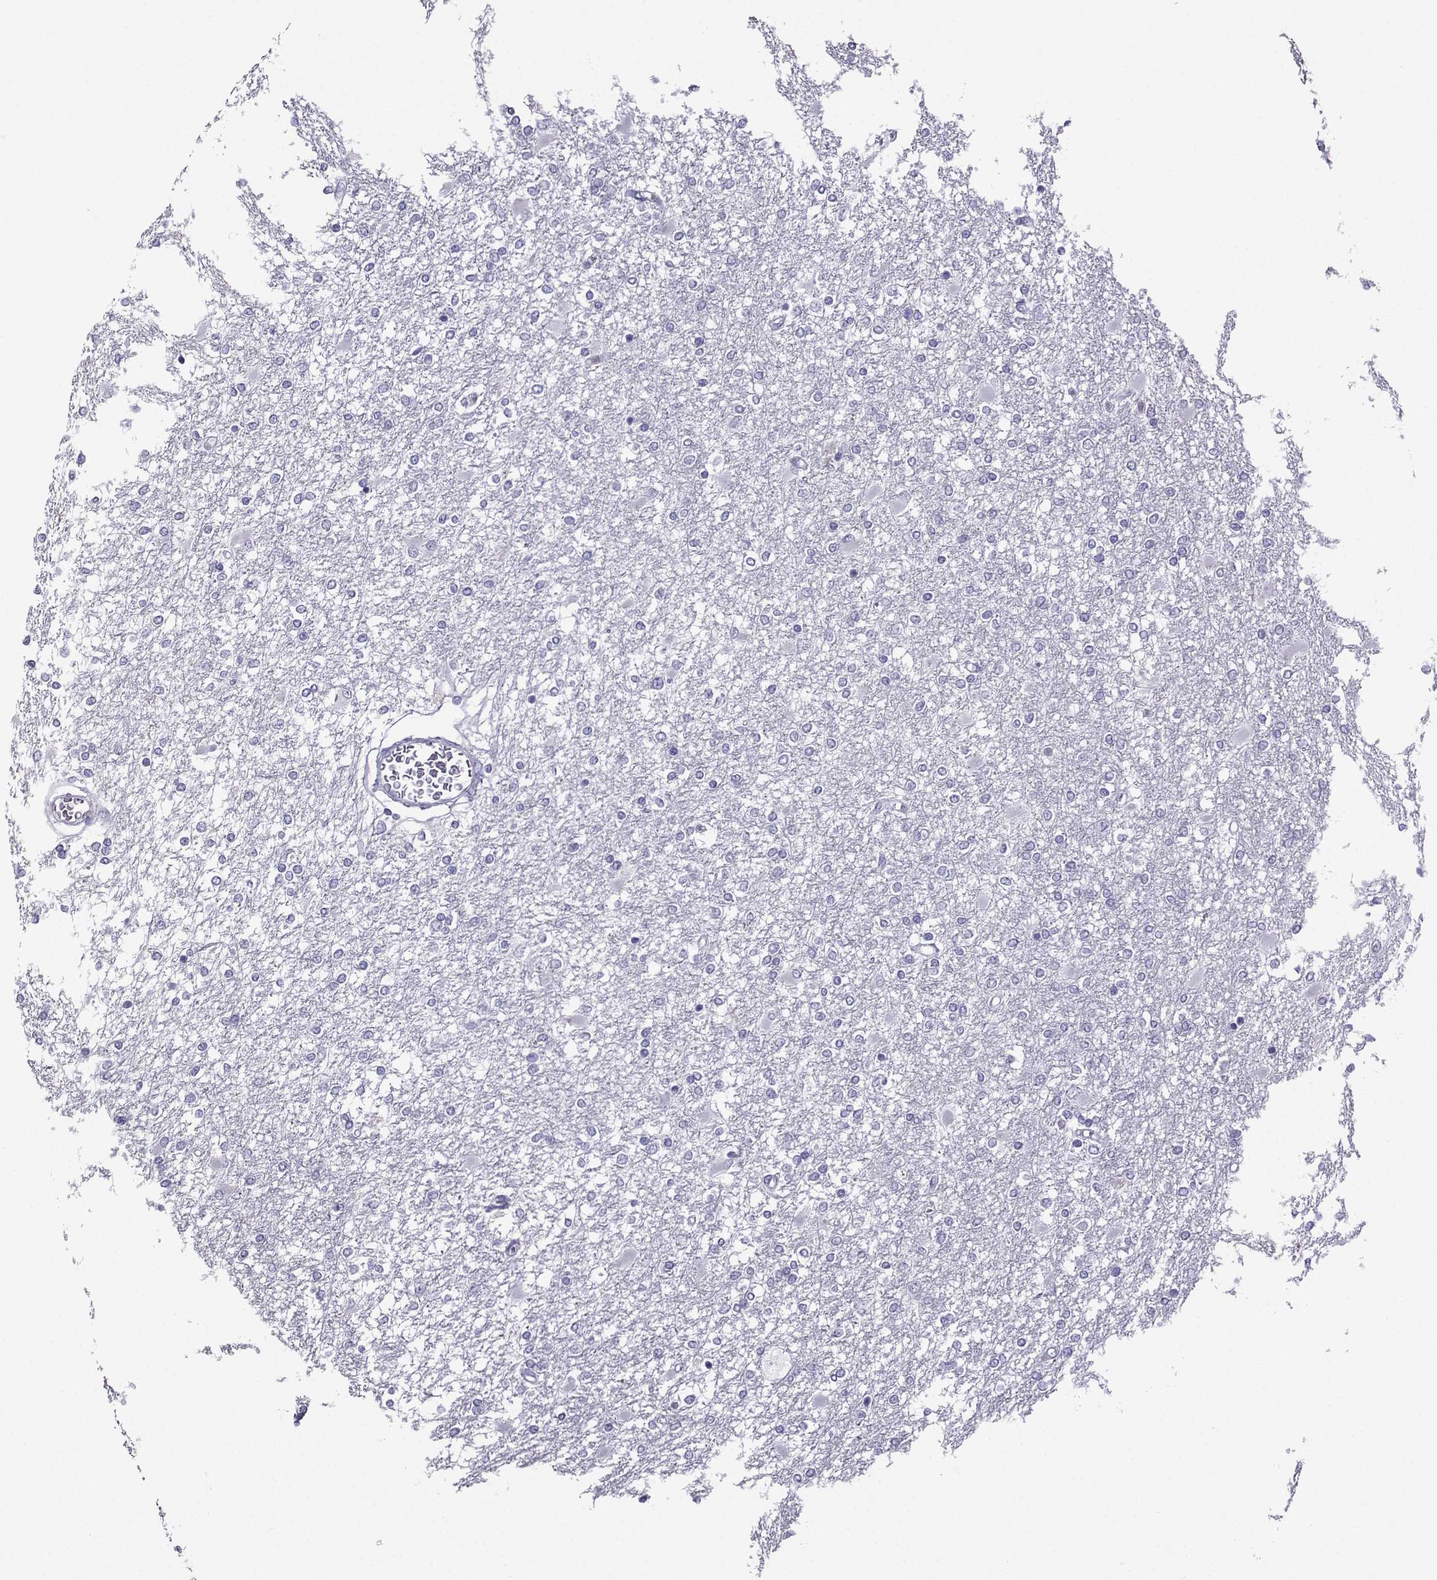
{"staining": {"intensity": "negative", "quantity": "none", "location": "none"}, "tissue": "glioma", "cell_type": "Tumor cells", "image_type": "cancer", "snomed": [{"axis": "morphology", "description": "Glioma, malignant, High grade"}, {"axis": "topography", "description": "Cerebral cortex"}], "caption": "Immunohistochemistry histopathology image of neoplastic tissue: human malignant high-grade glioma stained with DAB (3,3'-diaminobenzidine) exhibits no significant protein staining in tumor cells. (DAB (3,3'-diaminobenzidine) IHC with hematoxylin counter stain).", "gene": "CRYBB1", "patient": {"sex": "male", "age": 79}}